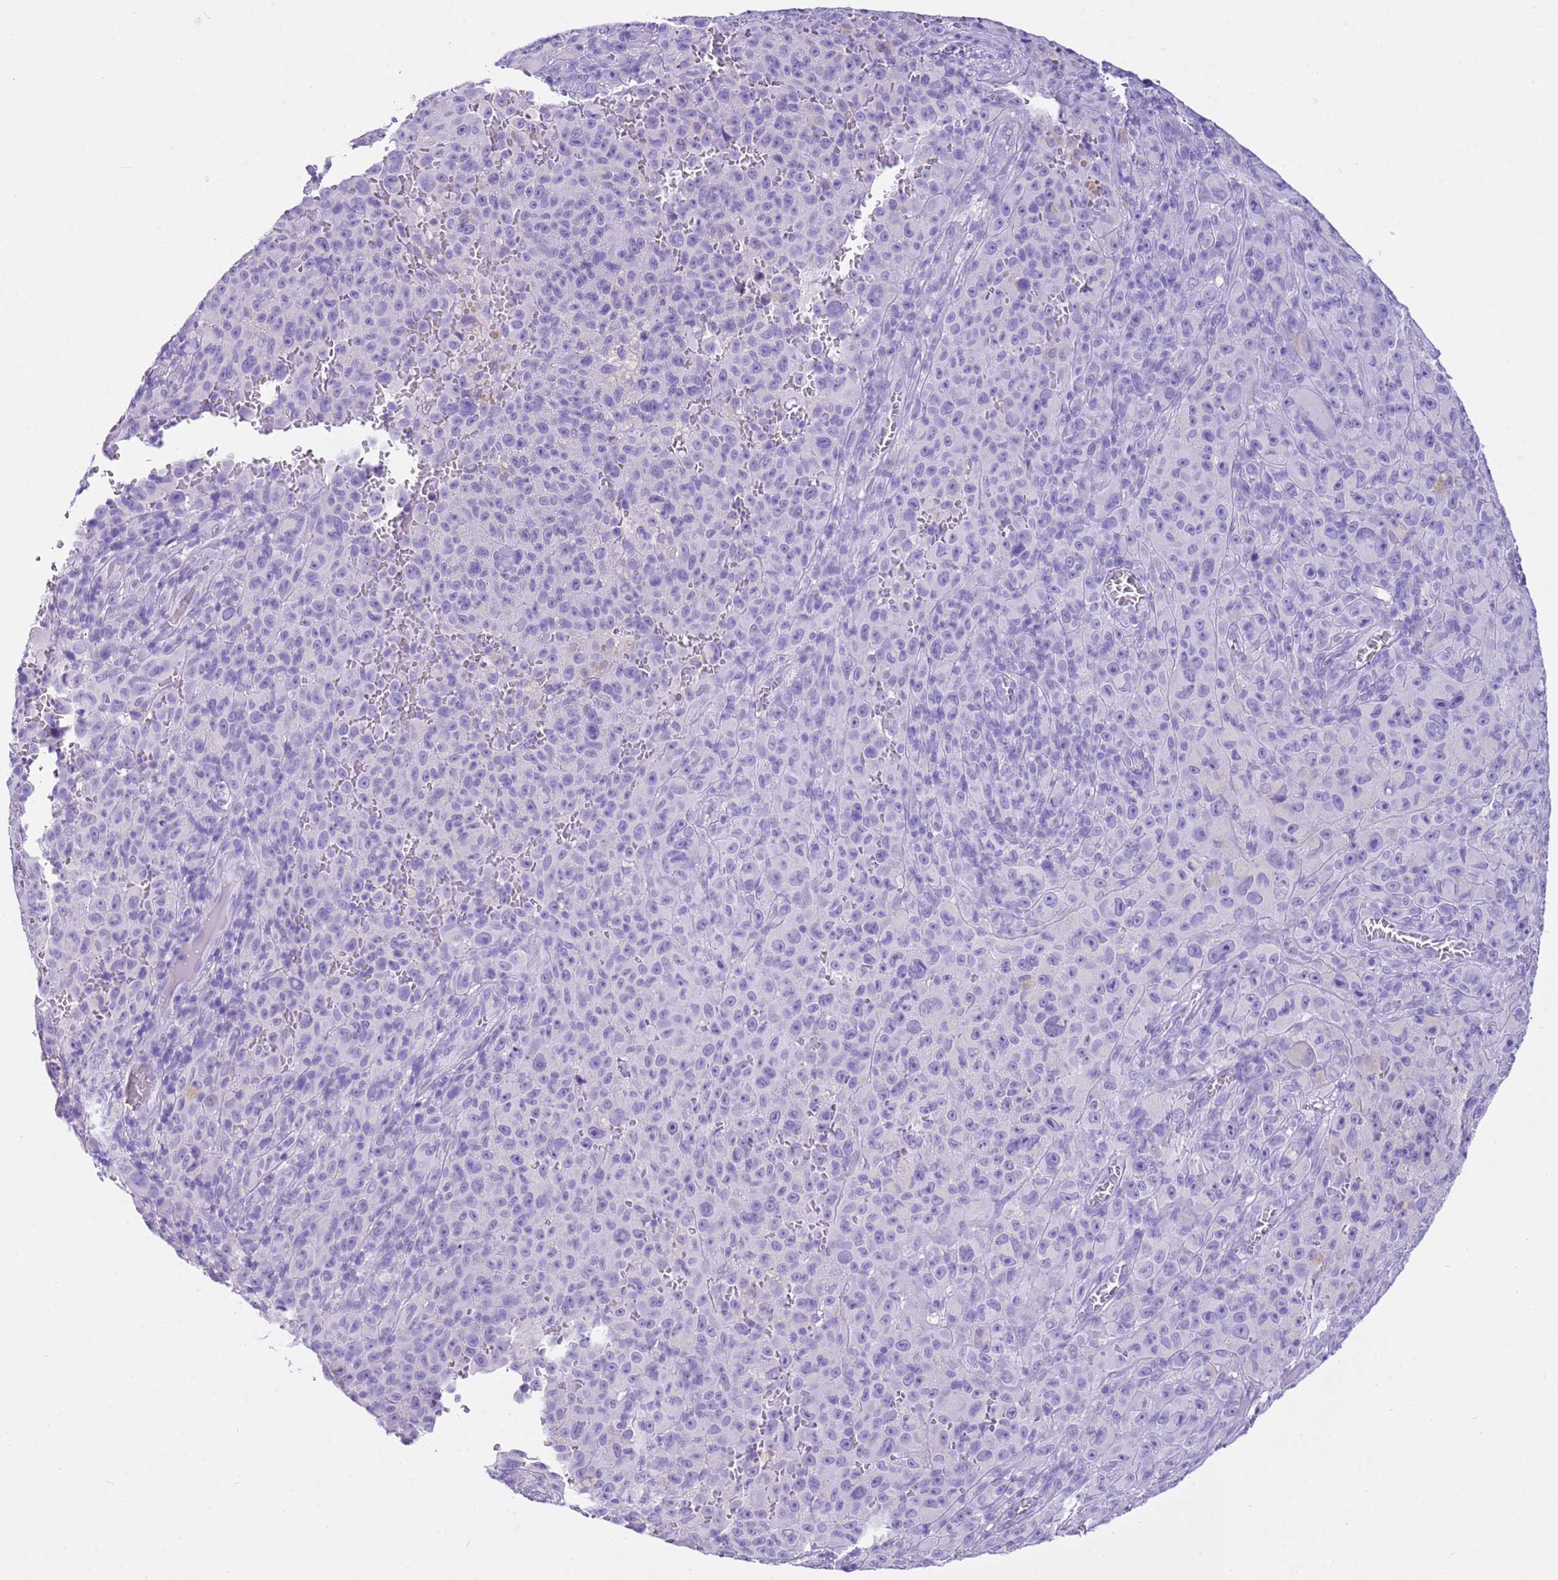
{"staining": {"intensity": "negative", "quantity": "none", "location": "none"}, "tissue": "melanoma", "cell_type": "Tumor cells", "image_type": "cancer", "snomed": [{"axis": "morphology", "description": "Malignant melanoma, NOS"}, {"axis": "topography", "description": "Skin"}], "caption": "Human malignant melanoma stained for a protein using IHC displays no positivity in tumor cells.", "gene": "CPB1", "patient": {"sex": "female", "age": 82}}